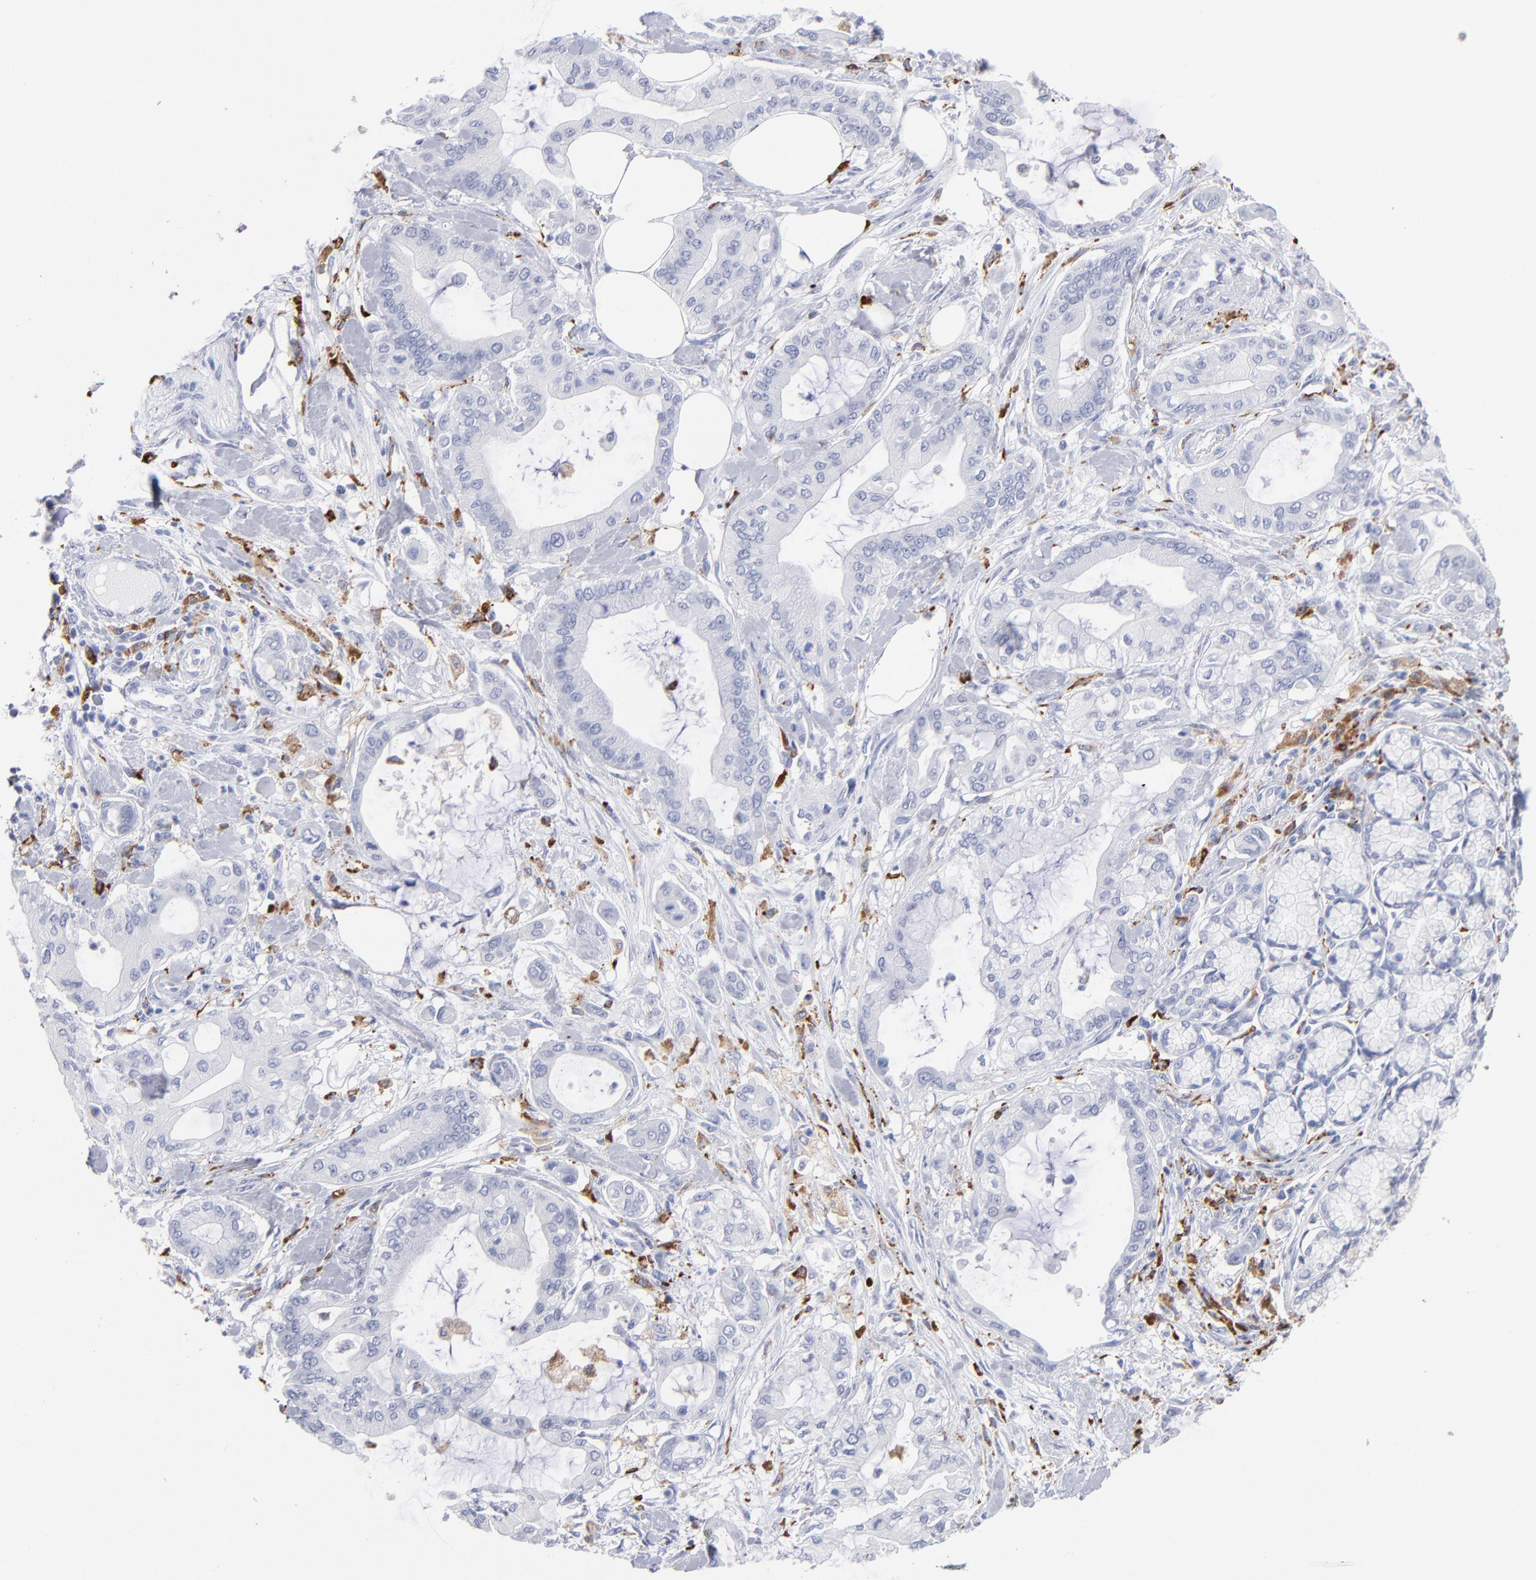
{"staining": {"intensity": "negative", "quantity": "none", "location": "none"}, "tissue": "pancreatic cancer", "cell_type": "Tumor cells", "image_type": "cancer", "snomed": [{"axis": "morphology", "description": "Adenocarcinoma, NOS"}, {"axis": "morphology", "description": "Adenocarcinoma, metastatic, NOS"}, {"axis": "topography", "description": "Lymph node"}, {"axis": "topography", "description": "Pancreas"}, {"axis": "topography", "description": "Duodenum"}], "caption": "Image shows no significant protein positivity in tumor cells of pancreatic cancer. (DAB IHC with hematoxylin counter stain).", "gene": "CD180", "patient": {"sex": "female", "age": 64}}